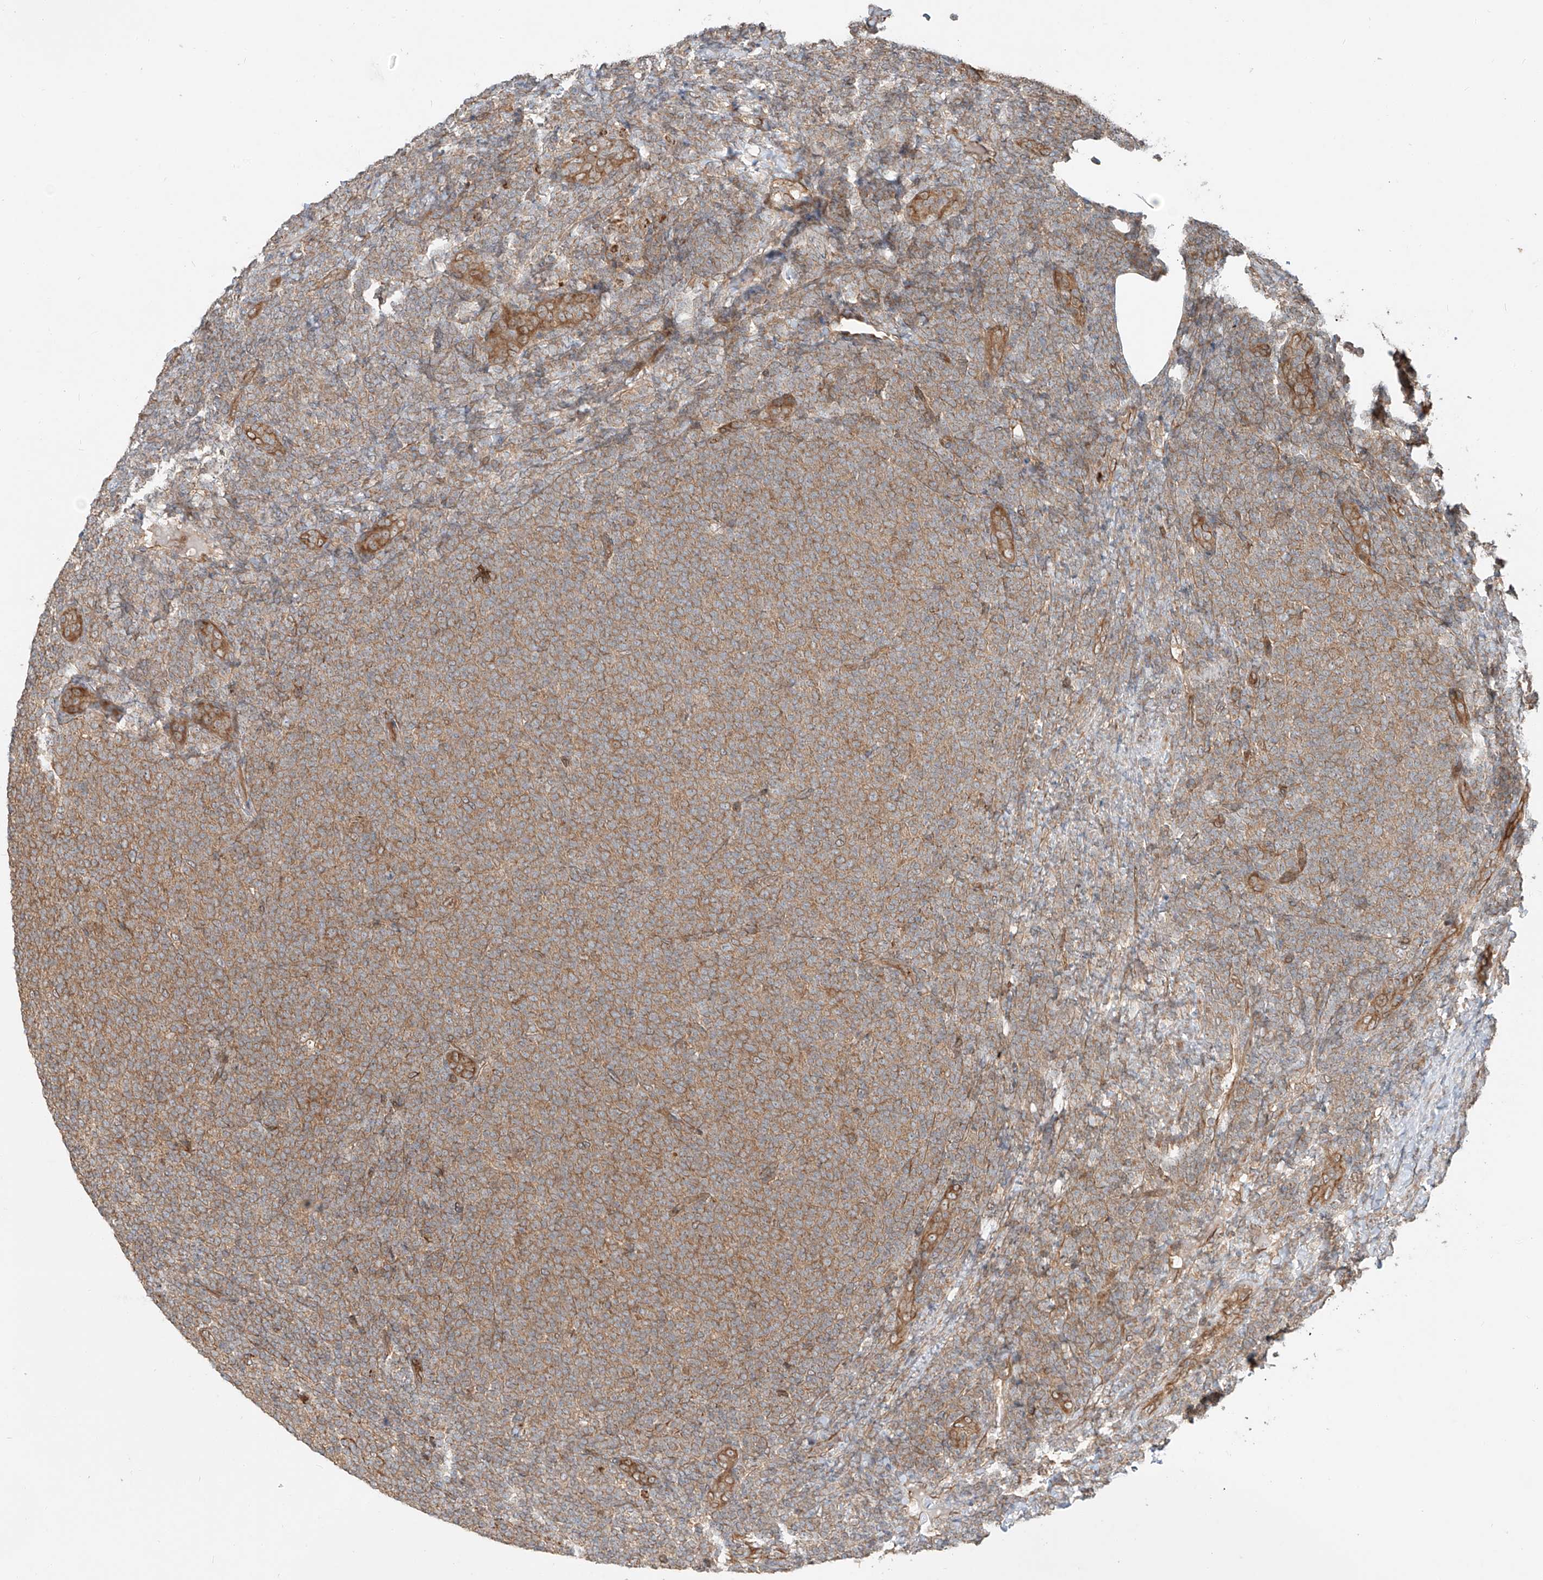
{"staining": {"intensity": "moderate", "quantity": ">75%", "location": "cytoplasmic/membranous"}, "tissue": "lymphoma", "cell_type": "Tumor cells", "image_type": "cancer", "snomed": [{"axis": "morphology", "description": "Malignant lymphoma, non-Hodgkin's type, Low grade"}, {"axis": "topography", "description": "Lymph node"}], "caption": "A brown stain highlights moderate cytoplasmic/membranous staining of a protein in lymphoma tumor cells. (IHC, brightfield microscopy, high magnification).", "gene": "CEP162", "patient": {"sex": "male", "age": 66}}